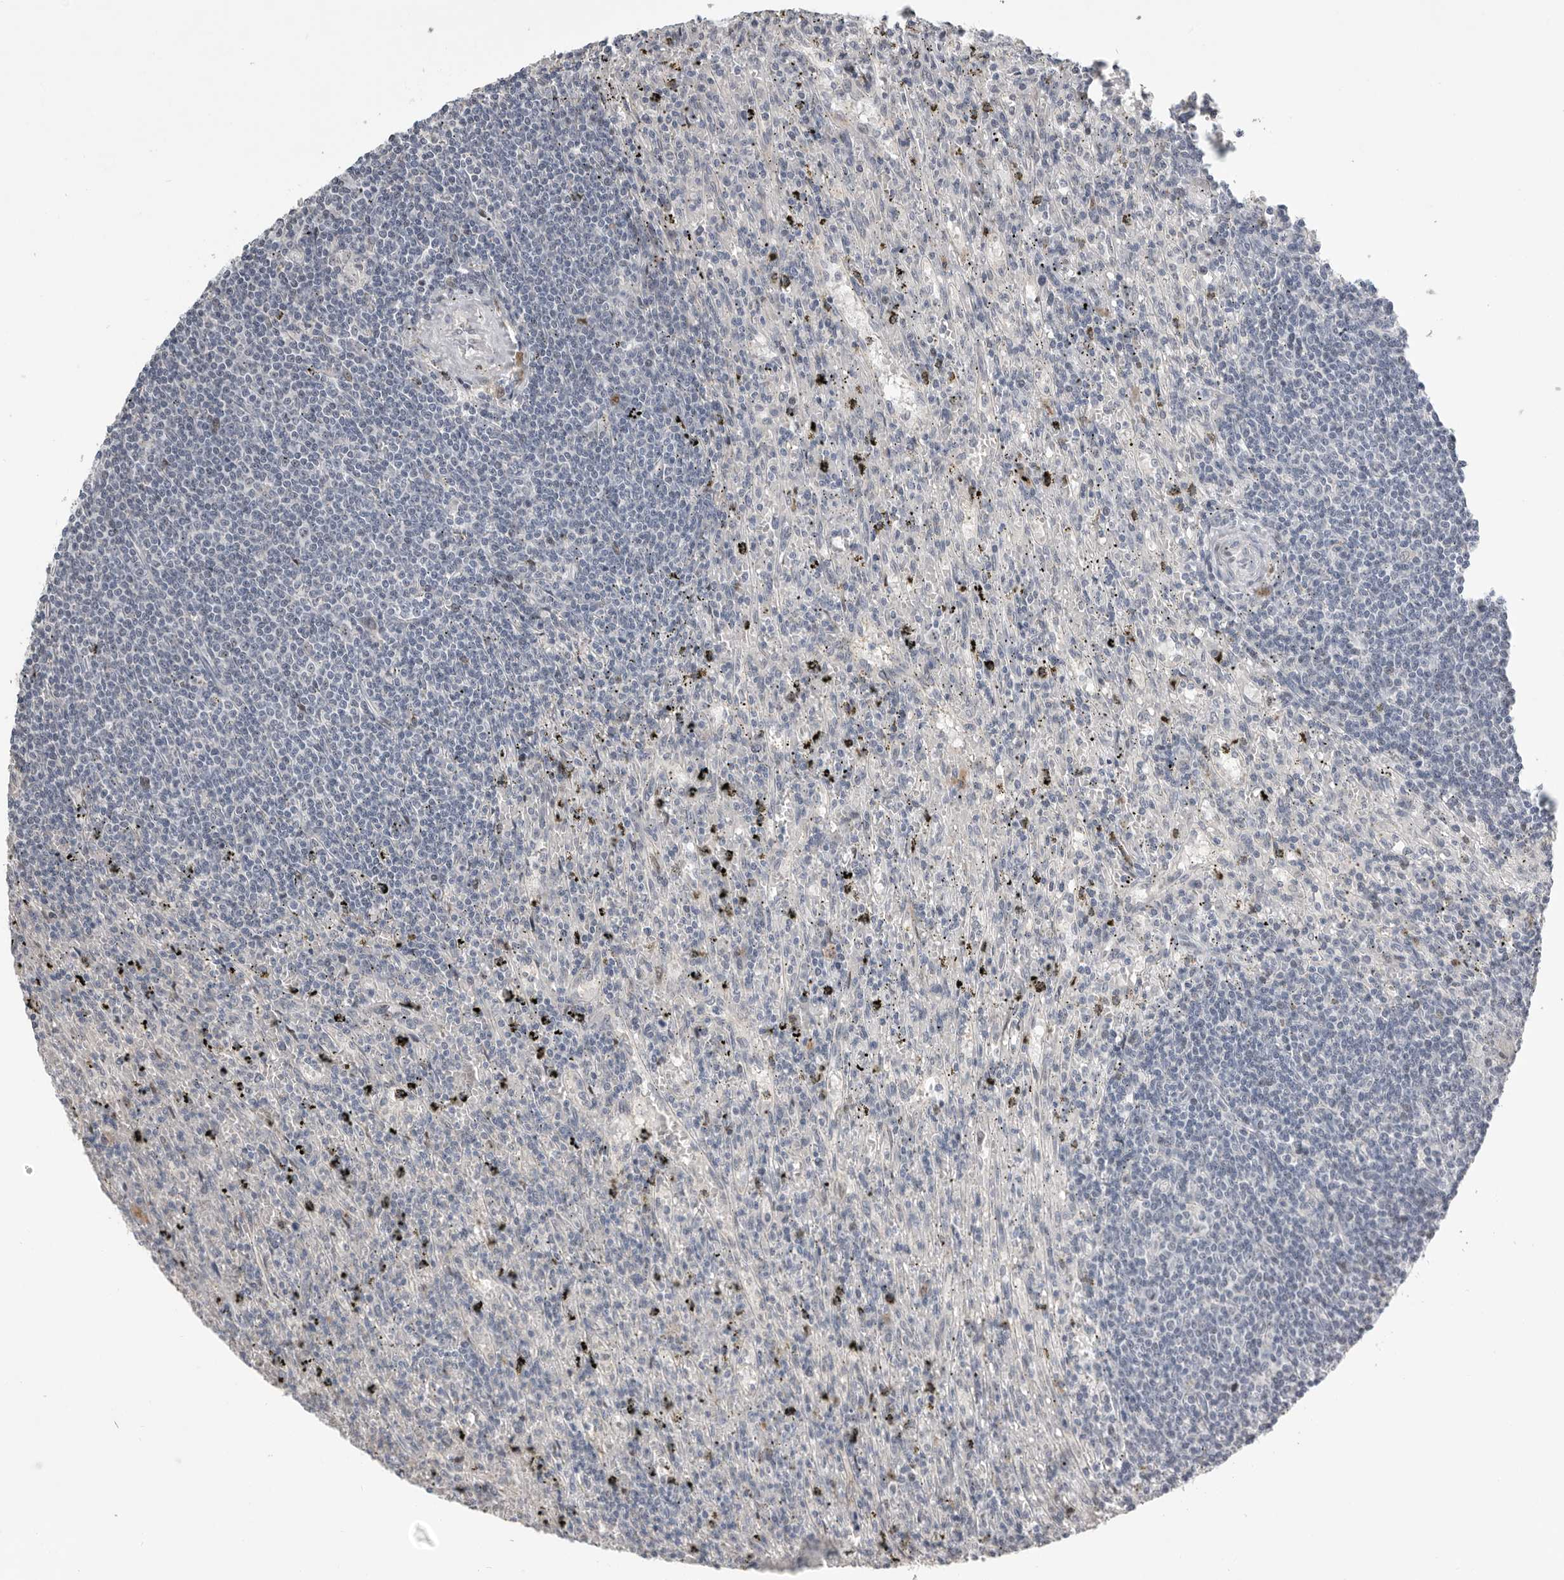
{"staining": {"intensity": "negative", "quantity": "none", "location": "none"}, "tissue": "lymphoma", "cell_type": "Tumor cells", "image_type": "cancer", "snomed": [{"axis": "morphology", "description": "Malignant lymphoma, non-Hodgkin's type, Low grade"}, {"axis": "topography", "description": "Spleen"}], "caption": "DAB (3,3'-diaminobenzidine) immunohistochemical staining of human low-grade malignant lymphoma, non-Hodgkin's type displays no significant expression in tumor cells. (Brightfield microscopy of DAB (3,3'-diaminobenzidine) immunohistochemistry (IHC) at high magnification).", "gene": "PCMTD1", "patient": {"sex": "male", "age": 76}}